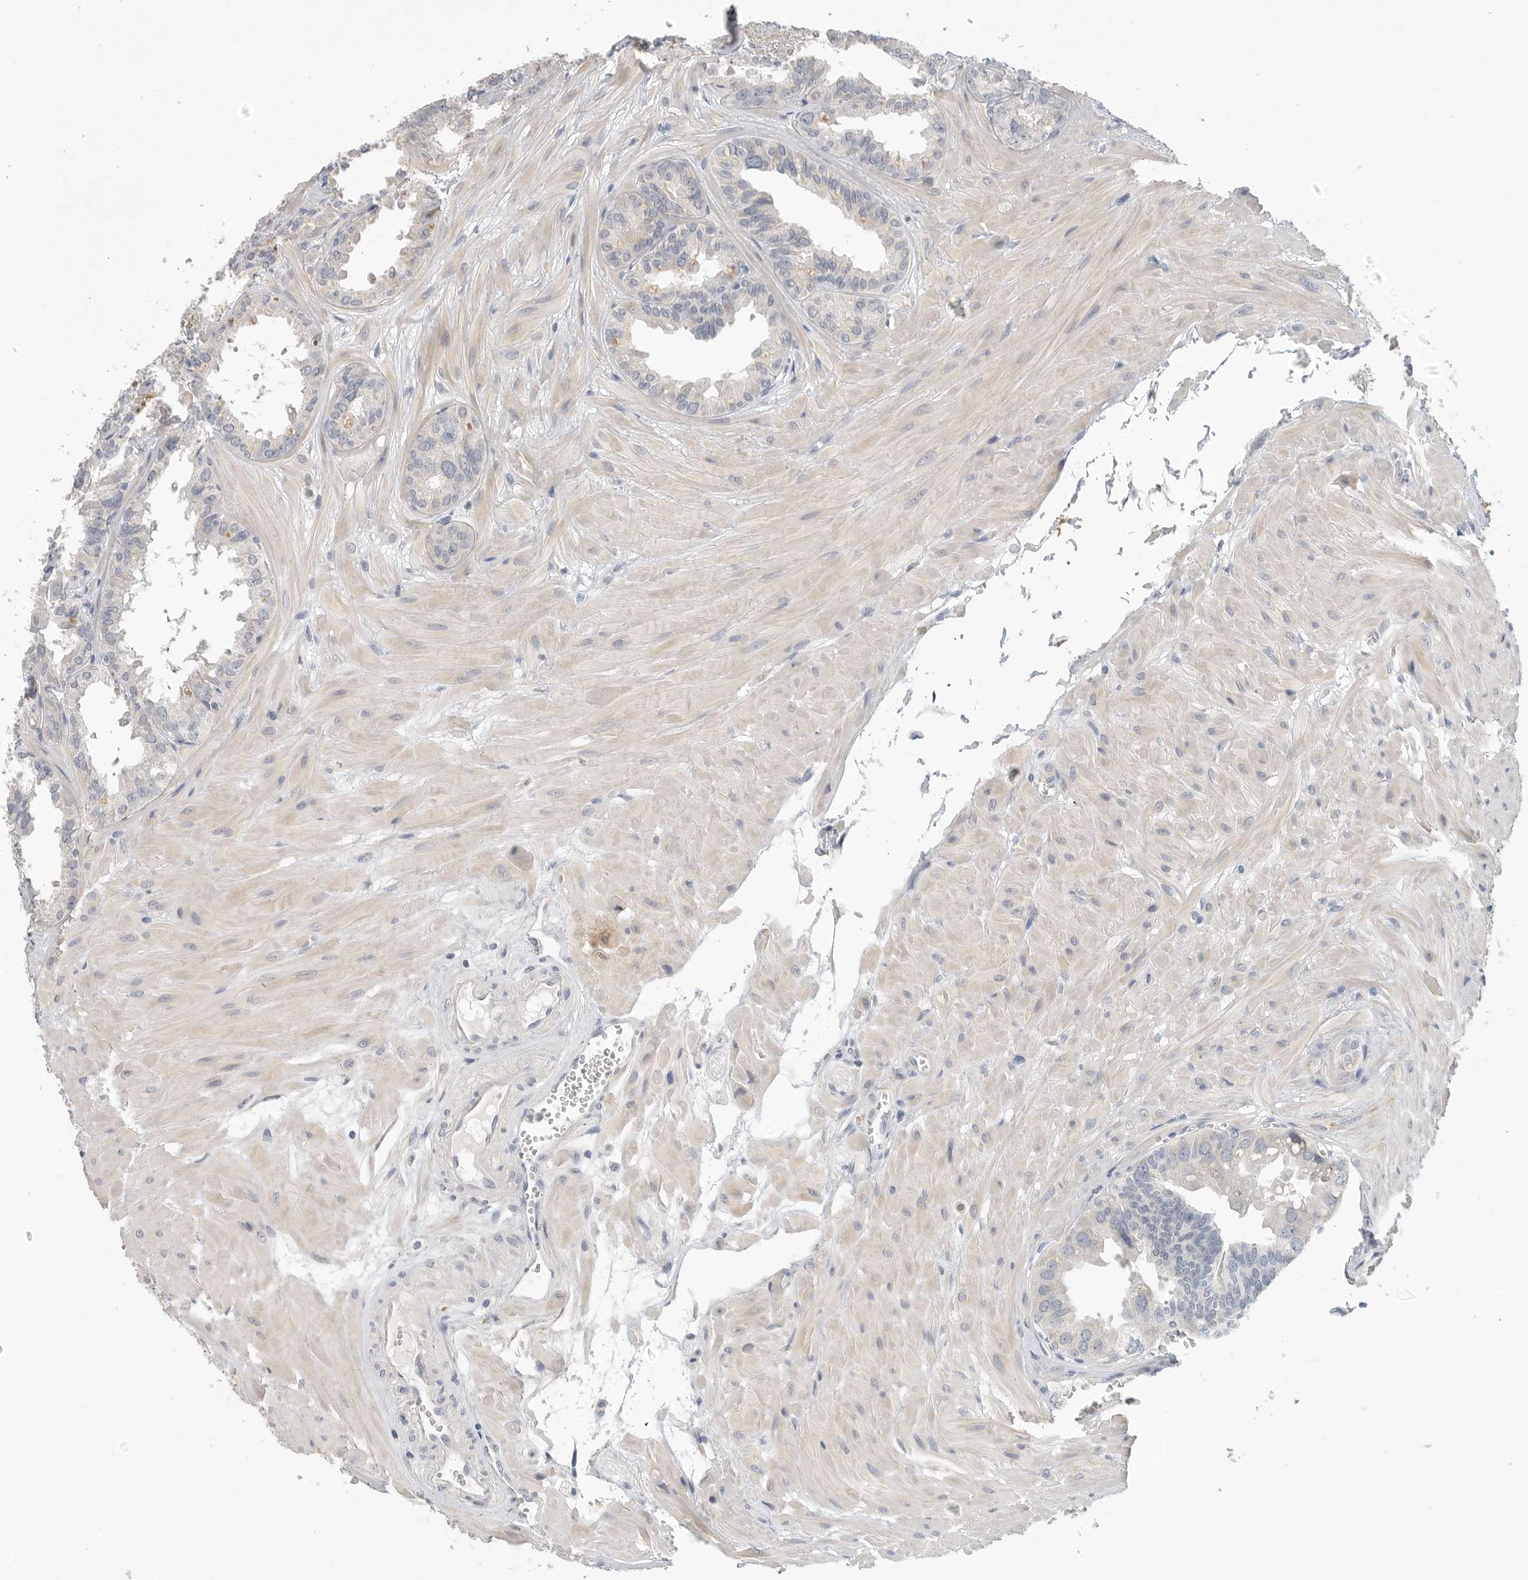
{"staining": {"intensity": "negative", "quantity": "none", "location": "none"}, "tissue": "seminal vesicle", "cell_type": "Glandular cells", "image_type": "normal", "snomed": [{"axis": "morphology", "description": "Normal tissue, NOS"}, {"axis": "topography", "description": "Prostate"}, {"axis": "topography", "description": "Seminal veicle"}], "caption": "Immunohistochemistry histopathology image of benign seminal vesicle: seminal vesicle stained with DAB exhibits no significant protein expression in glandular cells. Nuclei are stained in blue.", "gene": "FBN2", "patient": {"sex": "male", "age": 51}}